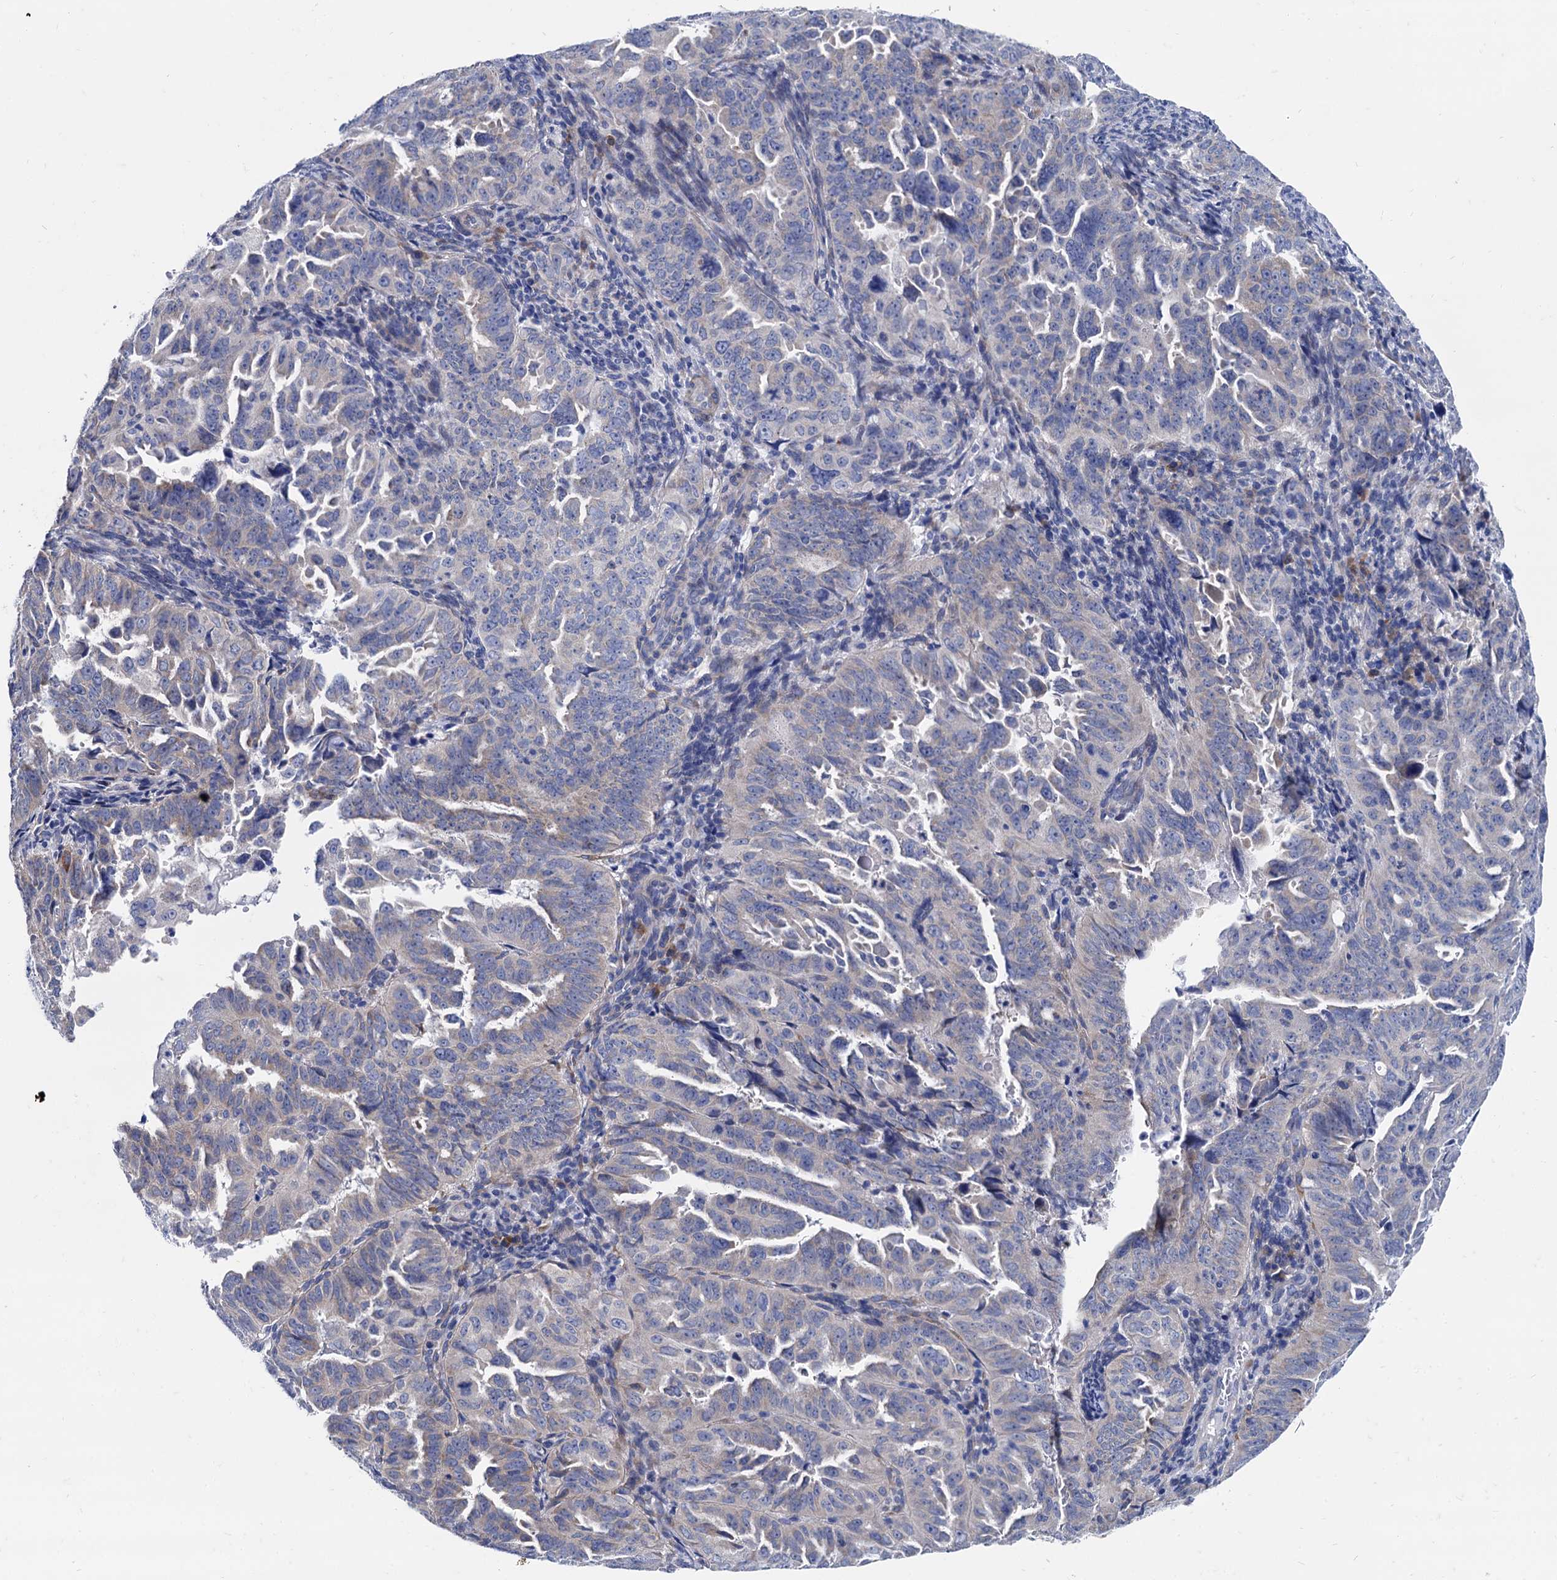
{"staining": {"intensity": "negative", "quantity": "none", "location": "none"}, "tissue": "endometrial cancer", "cell_type": "Tumor cells", "image_type": "cancer", "snomed": [{"axis": "morphology", "description": "Adenocarcinoma, NOS"}, {"axis": "topography", "description": "Endometrium"}], "caption": "The image reveals no significant expression in tumor cells of adenocarcinoma (endometrial).", "gene": "FOXR2", "patient": {"sex": "female", "age": 65}}